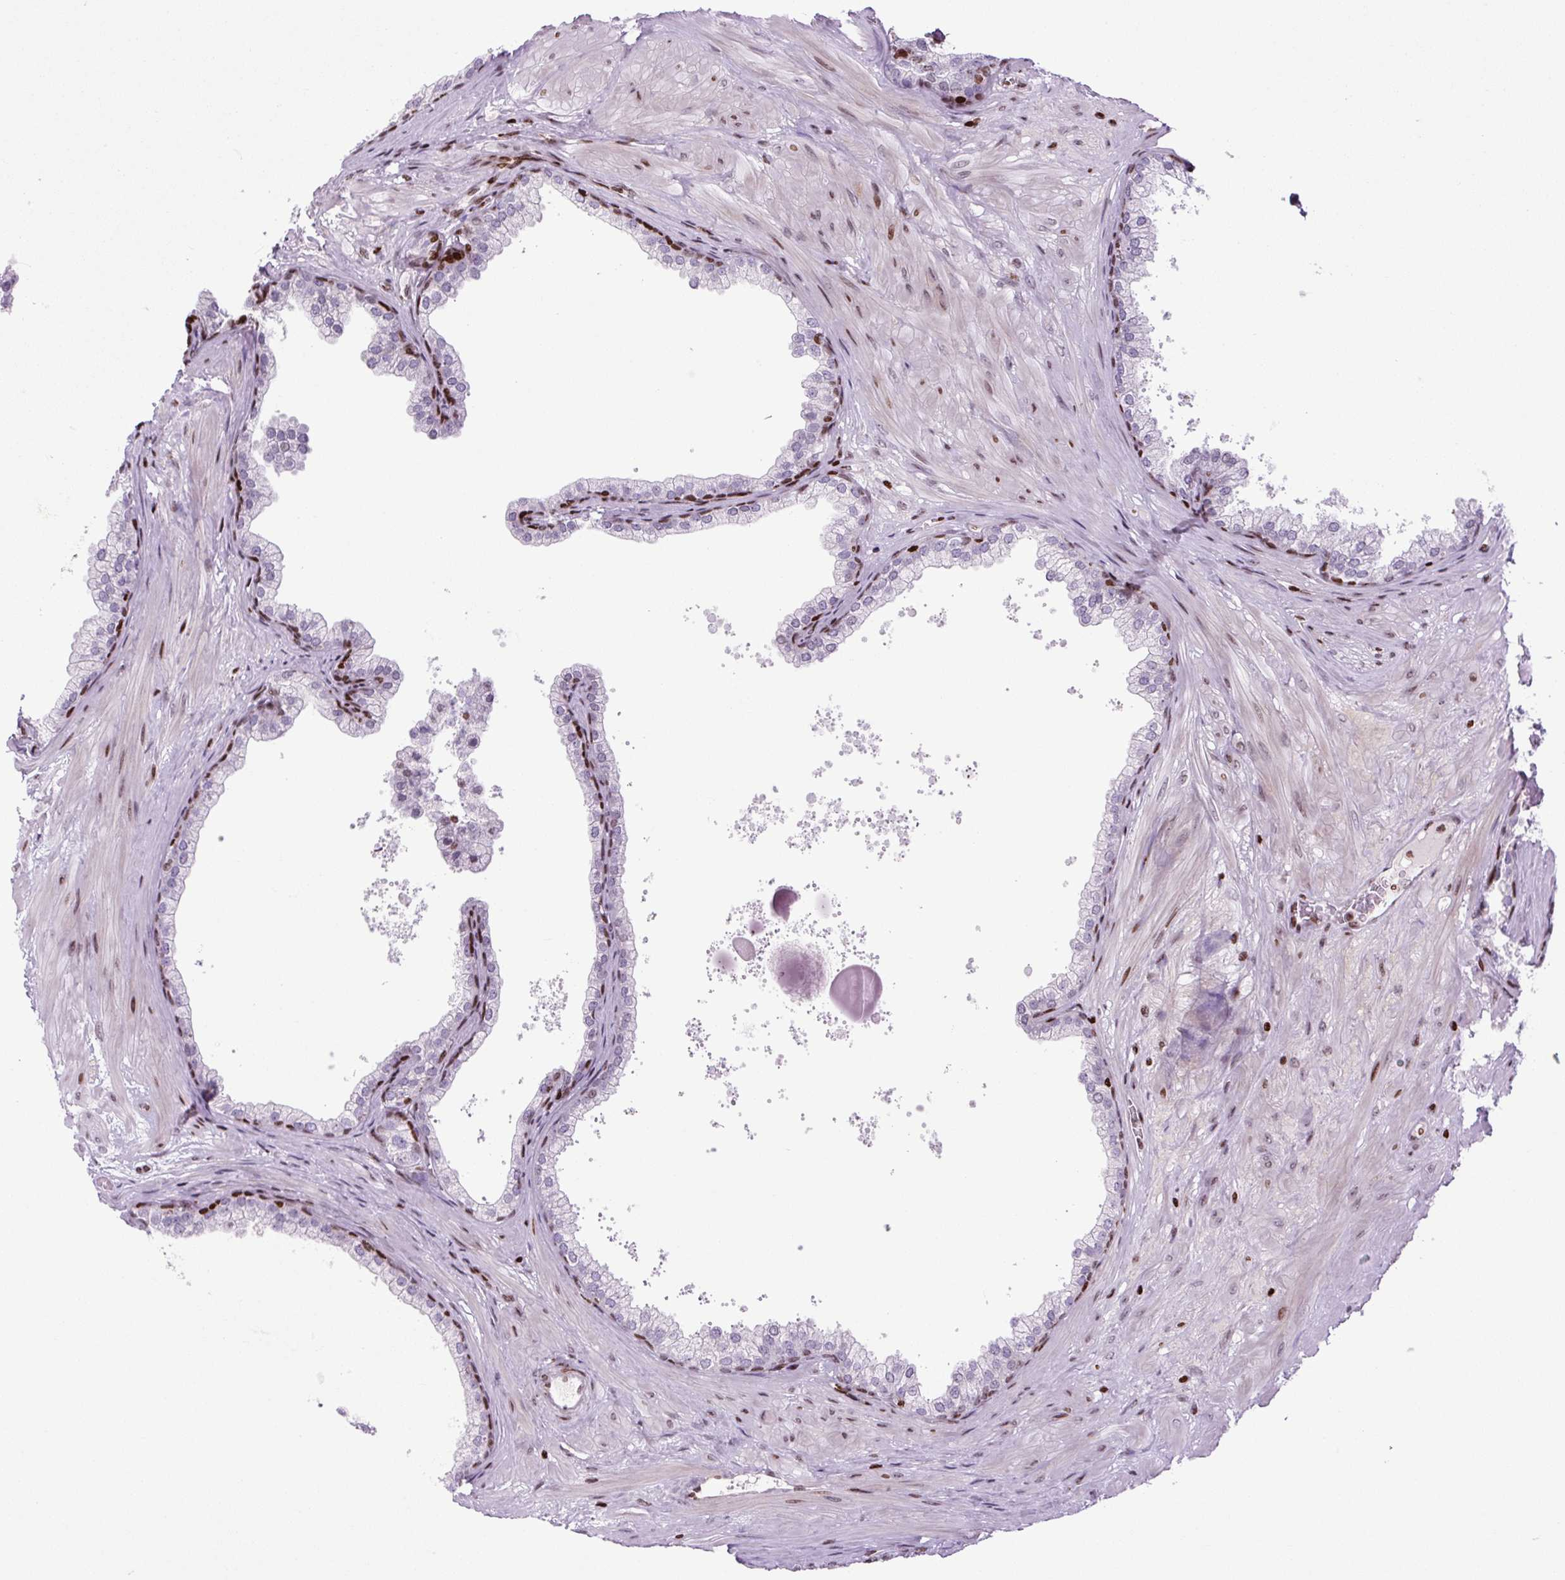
{"staining": {"intensity": "strong", "quantity": "<25%", "location": "nuclear"}, "tissue": "prostate", "cell_type": "Glandular cells", "image_type": "normal", "snomed": [{"axis": "morphology", "description": "Normal tissue, NOS"}, {"axis": "topography", "description": "Prostate"}], "caption": "Glandular cells demonstrate medium levels of strong nuclear expression in about <25% of cells in unremarkable prostate.", "gene": "H1", "patient": {"sex": "male", "age": 37}}